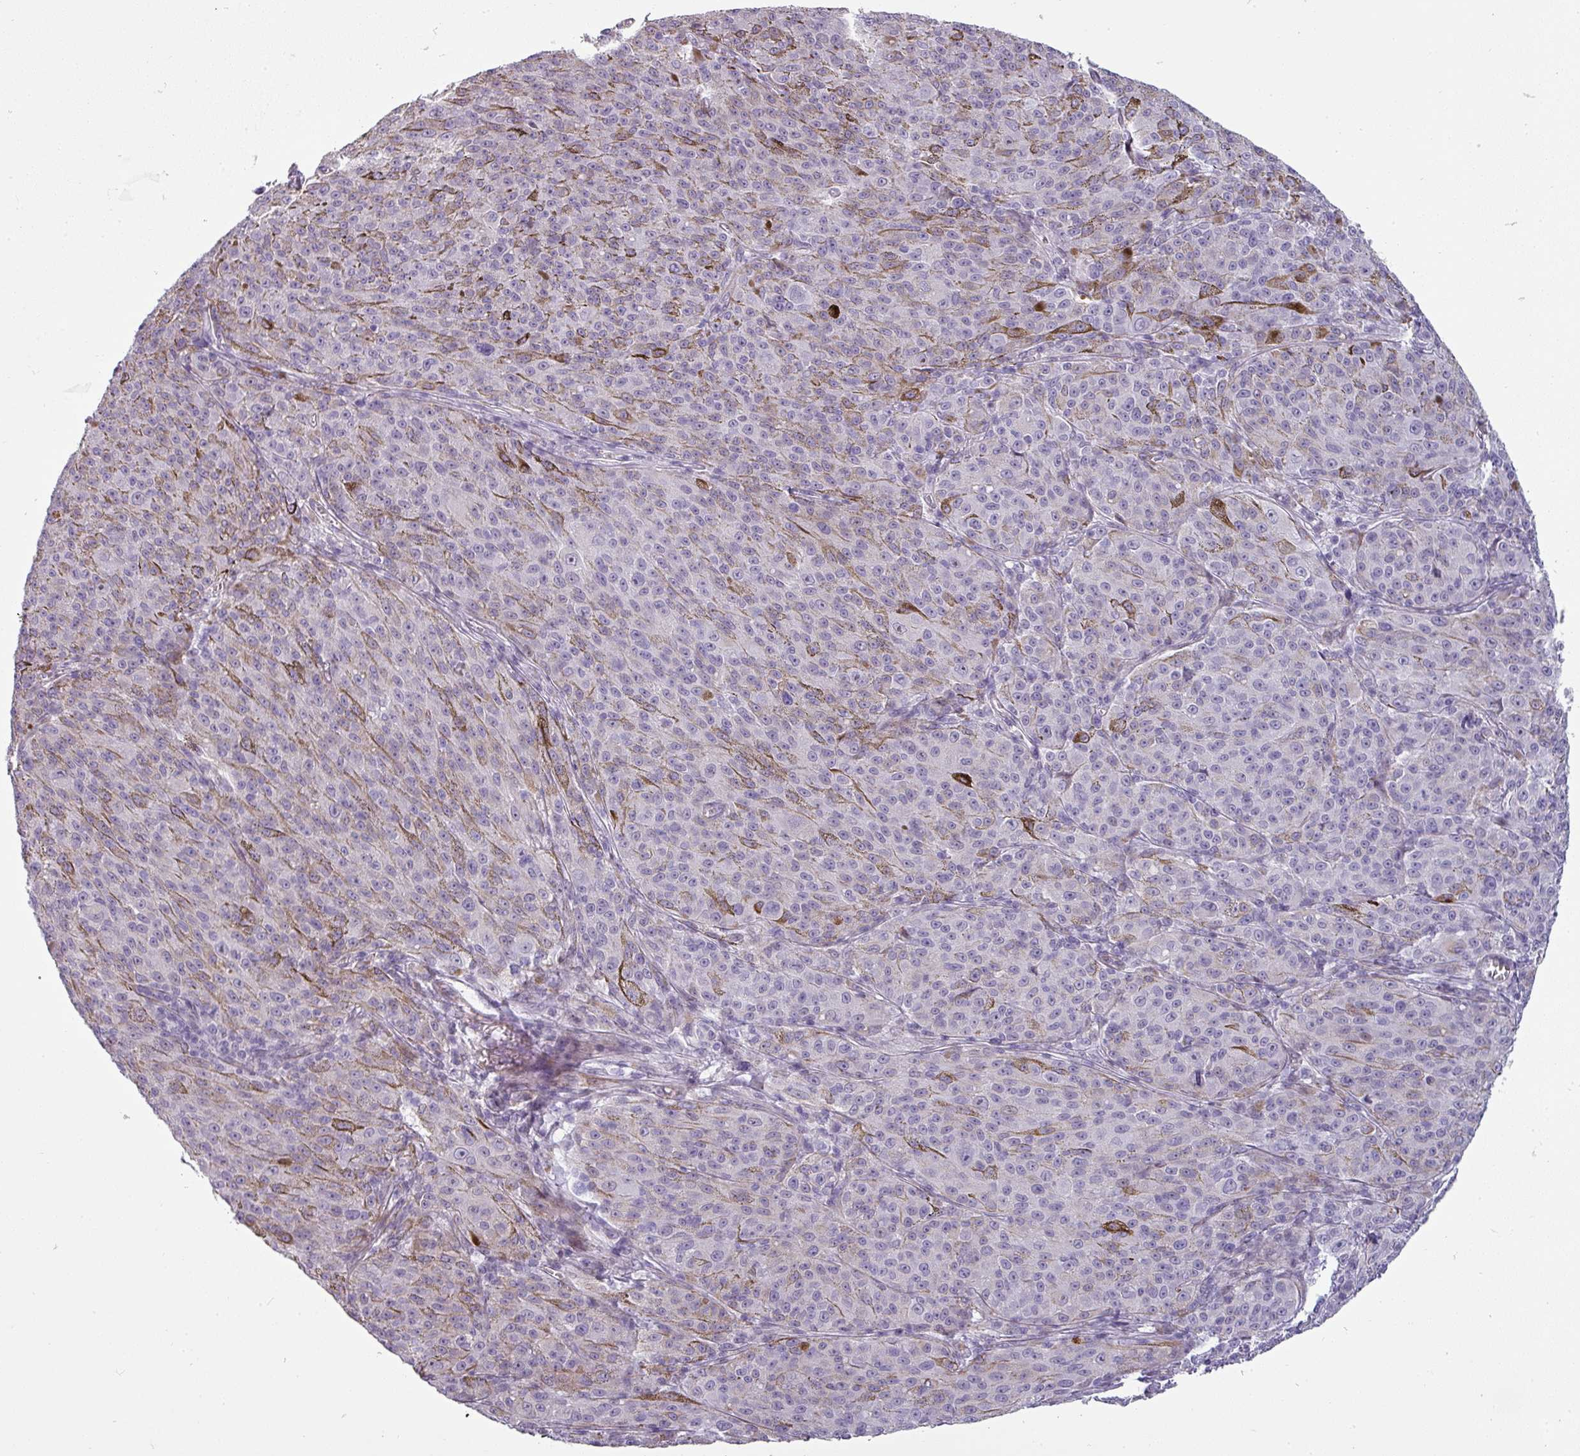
{"staining": {"intensity": "negative", "quantity": "none", "location": "none"}, "tissue": "melanoma", "cell_type": "Tumor cells", "image_type": "cancer", "snomed": [{"axis": "morphology", "description": "Malignant melanoma, NOS"}, {"axis": "topography", "description": "Skin"}], "caption": "Malignant melanoma was stained to show a protein in brown. There is no significant positivity in tumor cells. Nuclei are stained in blue.", "gene": "CHRDL1", "patient": {"sex": "female", "age": 52}}